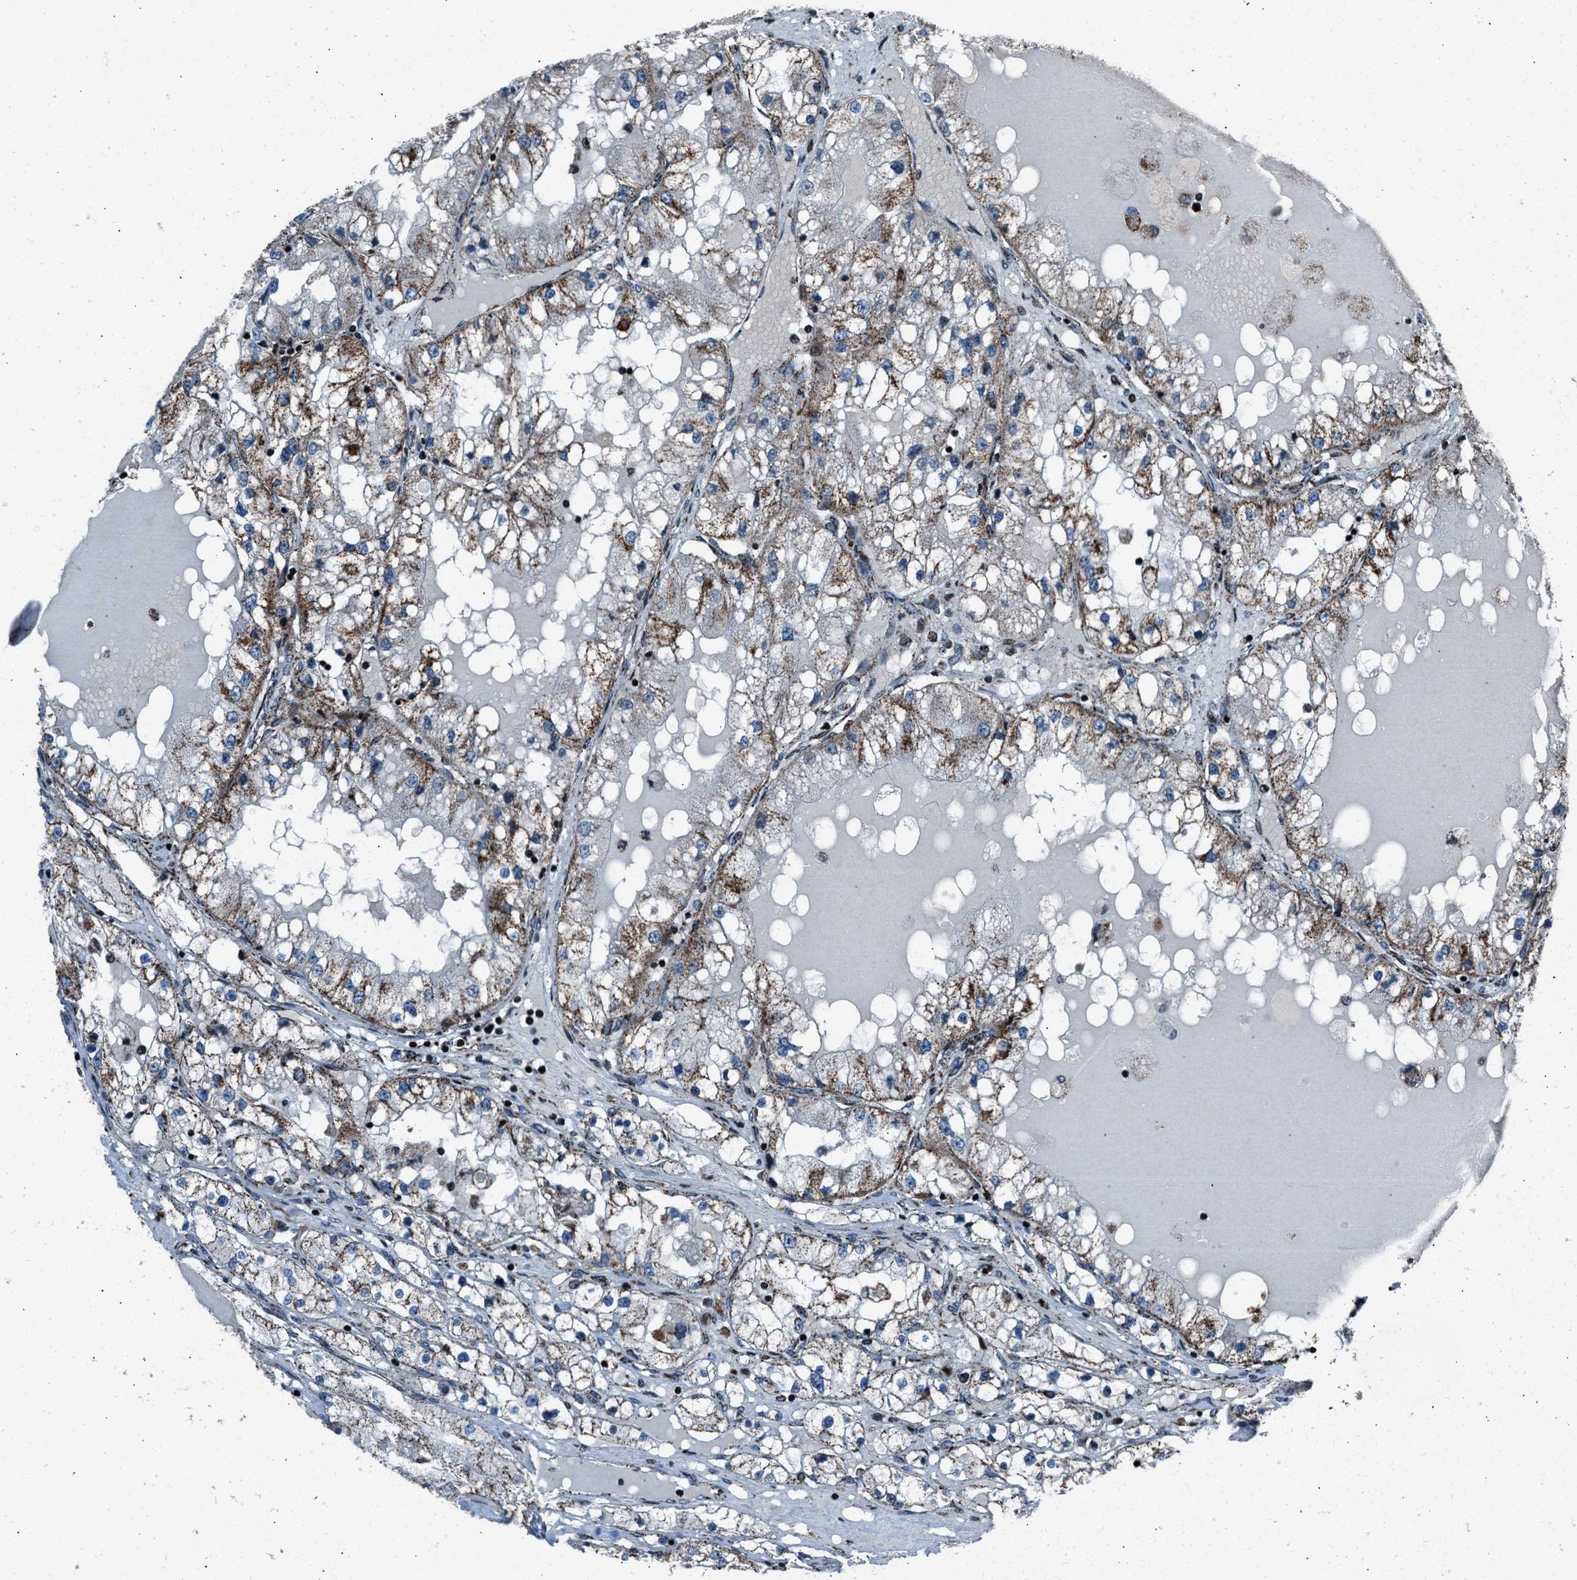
{"staining": {"intensity": "moderate", "quantity": ">75%", "location": "cytoplasmic/membranous"}, "tissue": "renal cancer", "cell_type": "Tumor cells", "image_type": "cancer", "snomed": [{"axis": "morphology", "description": "Adenocarcinoma, NOS"}, {"axis": "topography", "description": "Kidney"}], "caption": "An image of renal adenocarcinoma stained for a protein exhibits moderate cytoplasmic/membranous brown staining in tumor cells. (Stains: DAB (3,3'-diaminobenzidine) in brown, nuclei in blue, Microscopy: brightfield microscopy at high magnification).", "gene": "MORC3", "patient": {"sex": "male", "age": 68}}